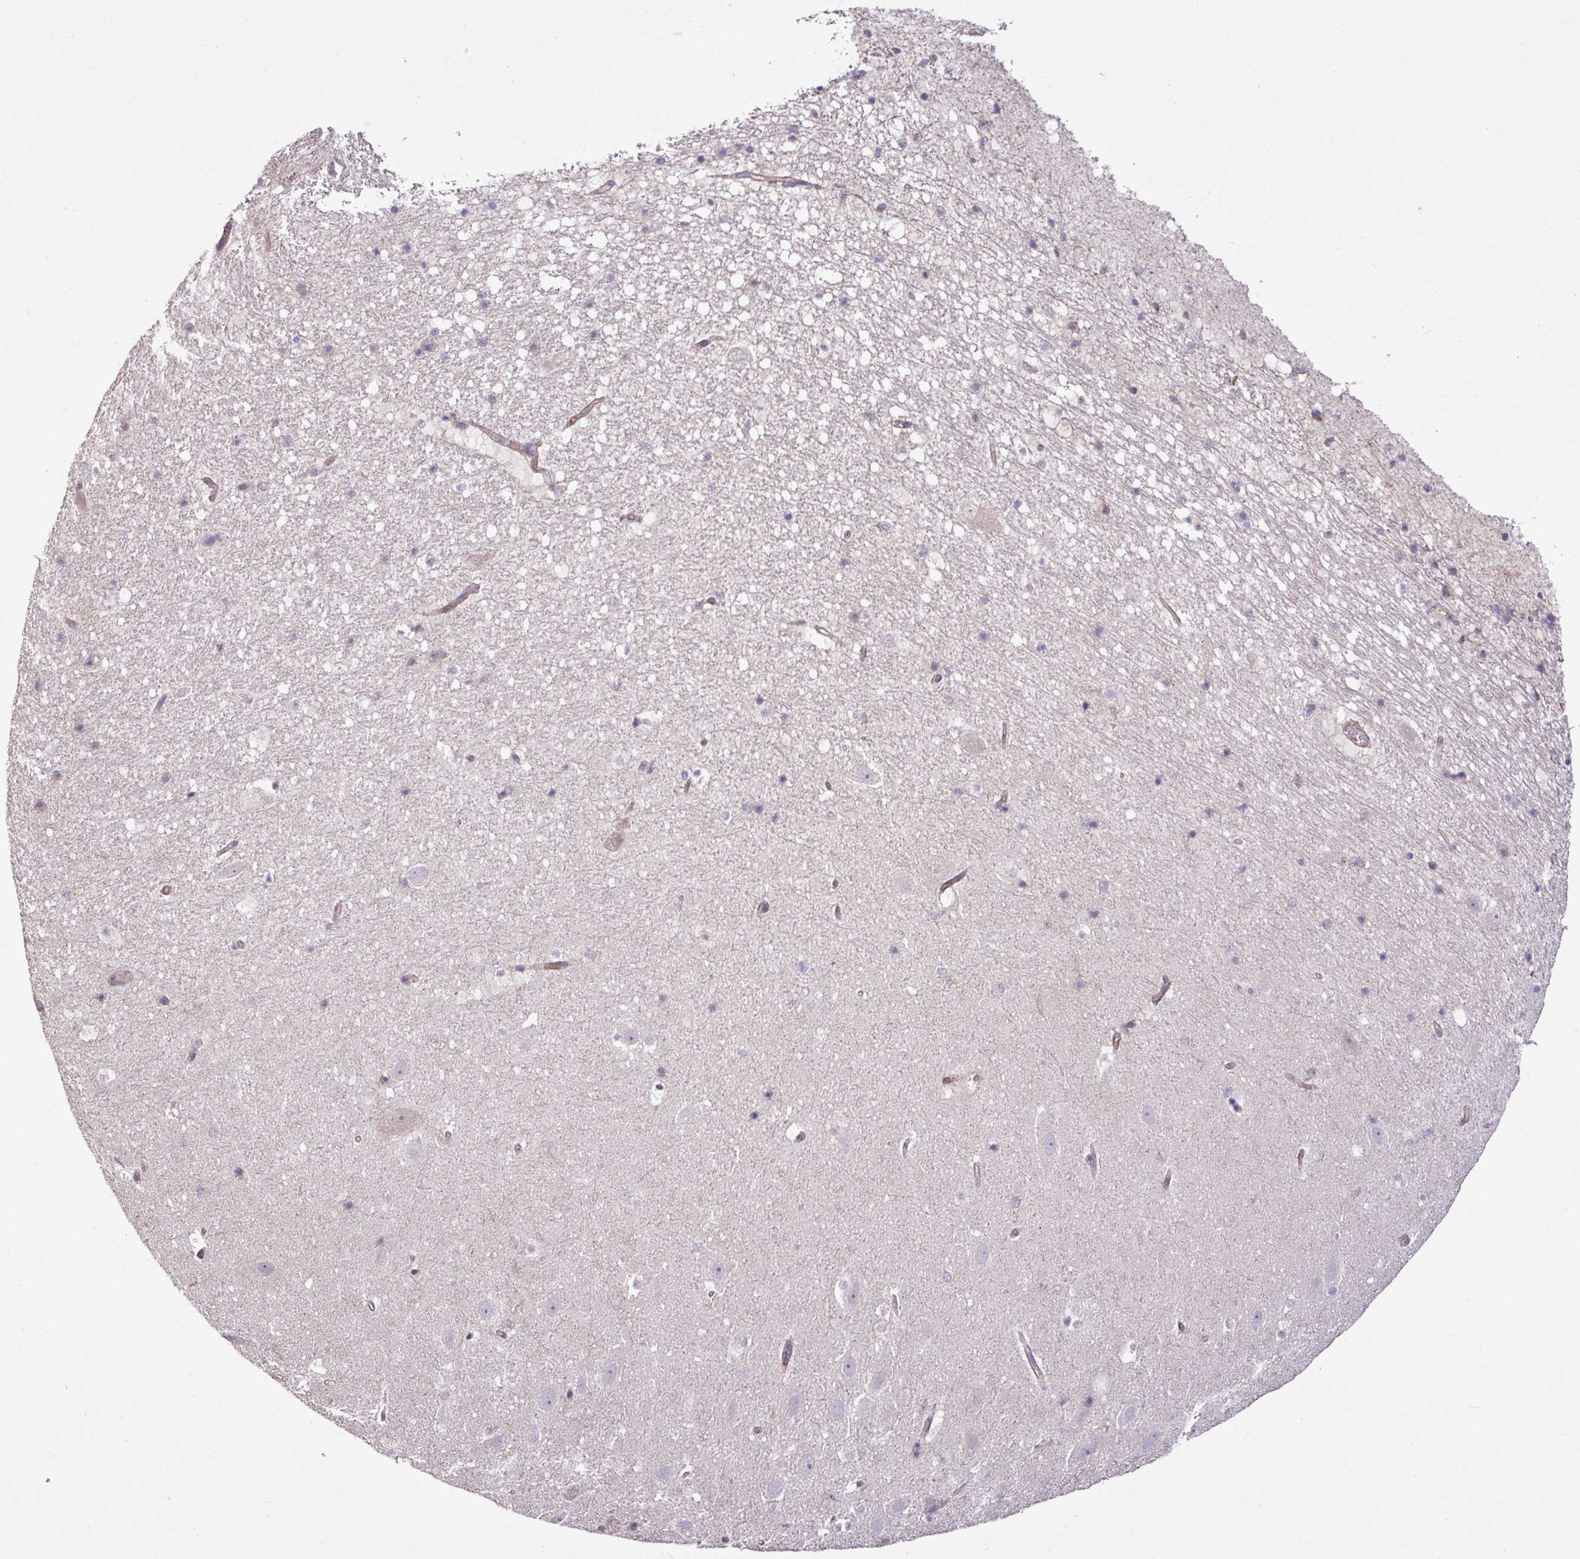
{"staining": {"intensity": "negative", "quantity": "none", "location": "none"}, "tissue": "hippocampus", "cell_type": "Glial cells", "image_type": "normal", "snomed": [{"axis": "morphology", "description": "Normal tissue, NOS"}, {"axis": "topography", "description": "Hippocampus"}], "caption": "DAB (3,3'-diaminobenzidine) immunohistochemical staining of normal hippocampus reveals no significant expression in glial cells.", "gene": "ZNF106", "patient": {"sex": "male", "age": 37}}